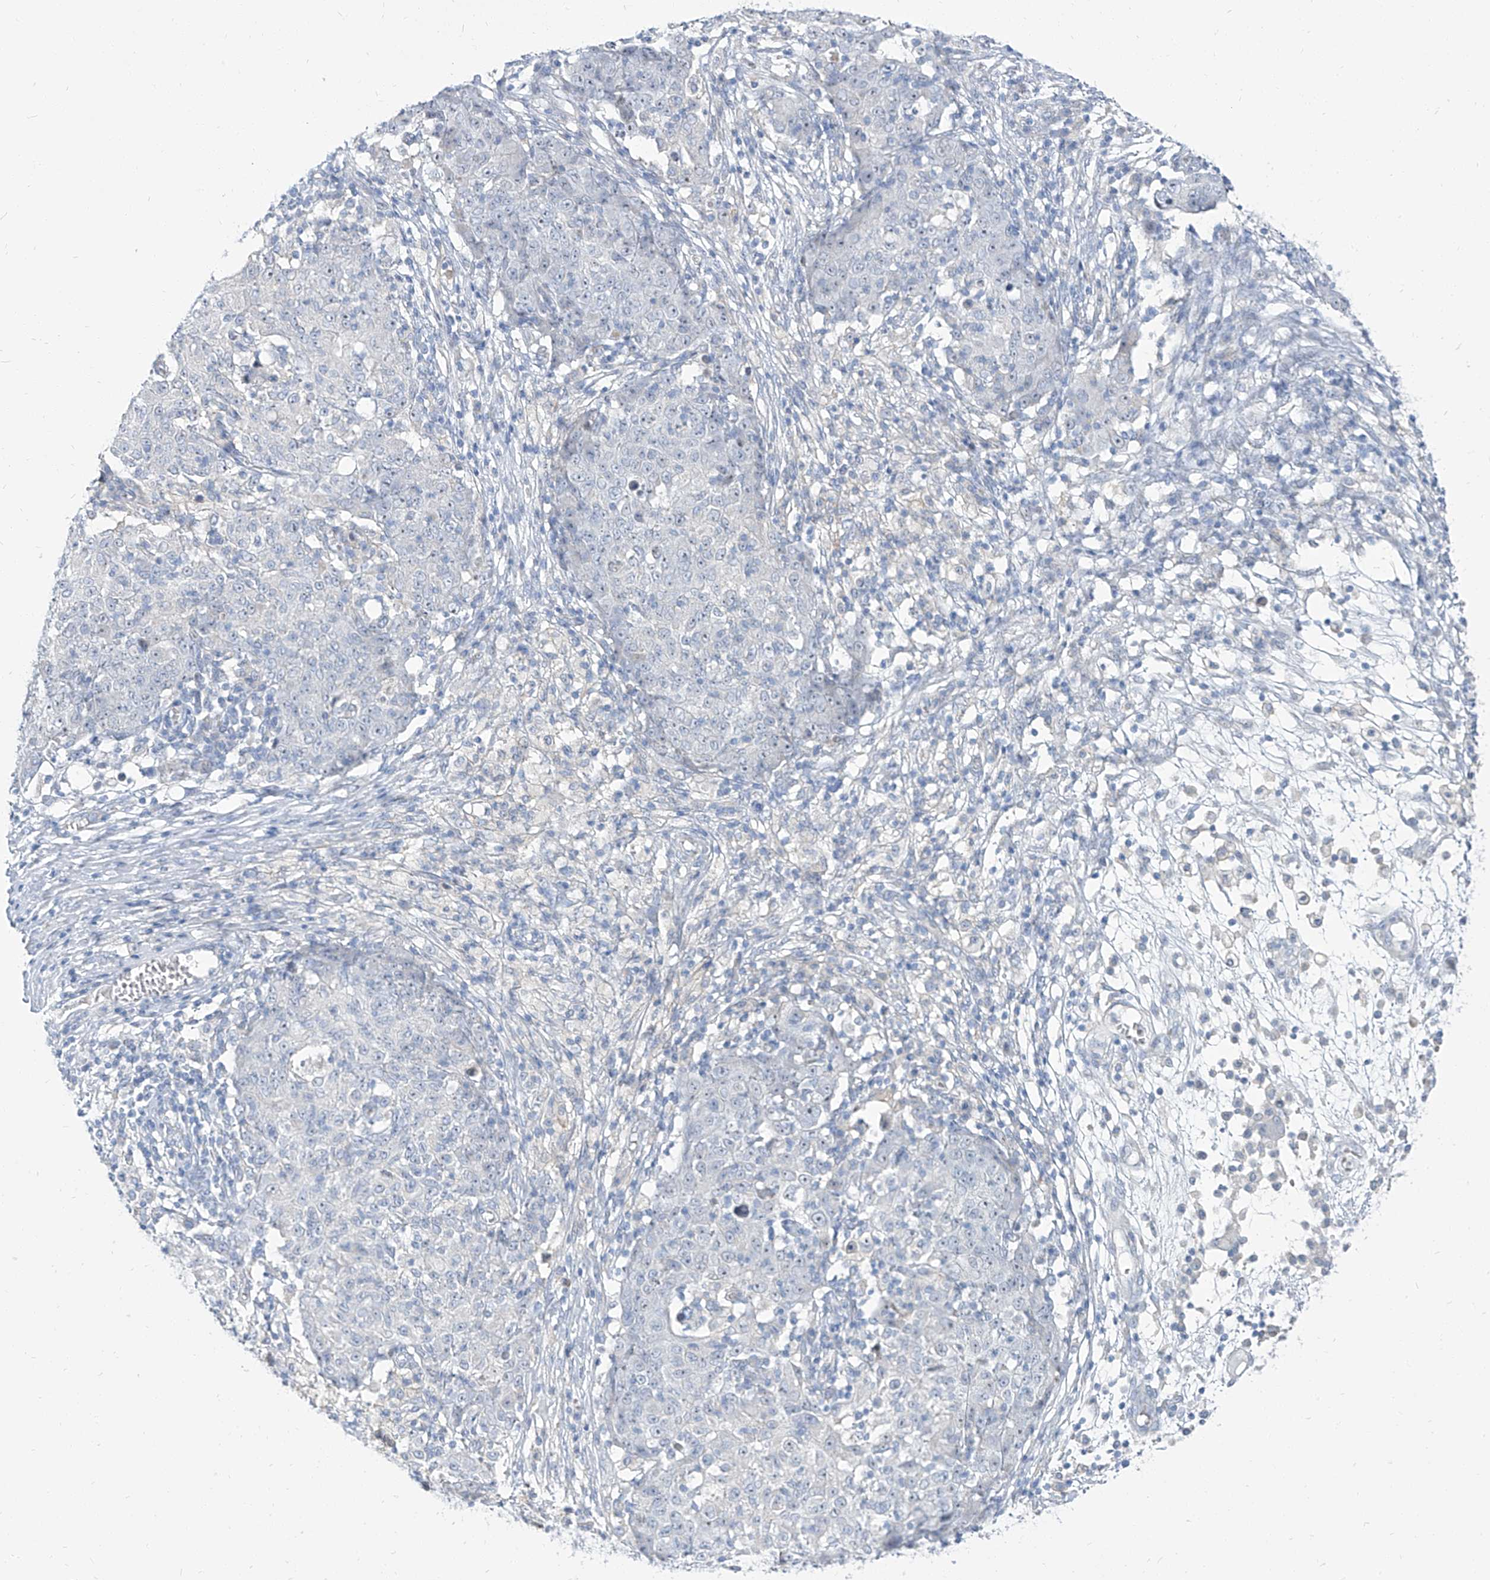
{"staining": {"intensity": "negative", "quantity": "none", "location": "none"}, "tissue": "ovarian cancer", "cell_type": "Tumor cells", "image_type": "cancer", "snomed": [{"axis": "morphology", "description": "Carcinoma, endometroid"}, {"axis": "topography", "description": "Ovary"}], "caption": "Human endometroid carcinoma (ovarian) stained for a protein using immunohistochemistry (IHC) displays no staining in tumor cells.", "gene": "TXLNB", "patient": {"sex": "female", "age": 42}}